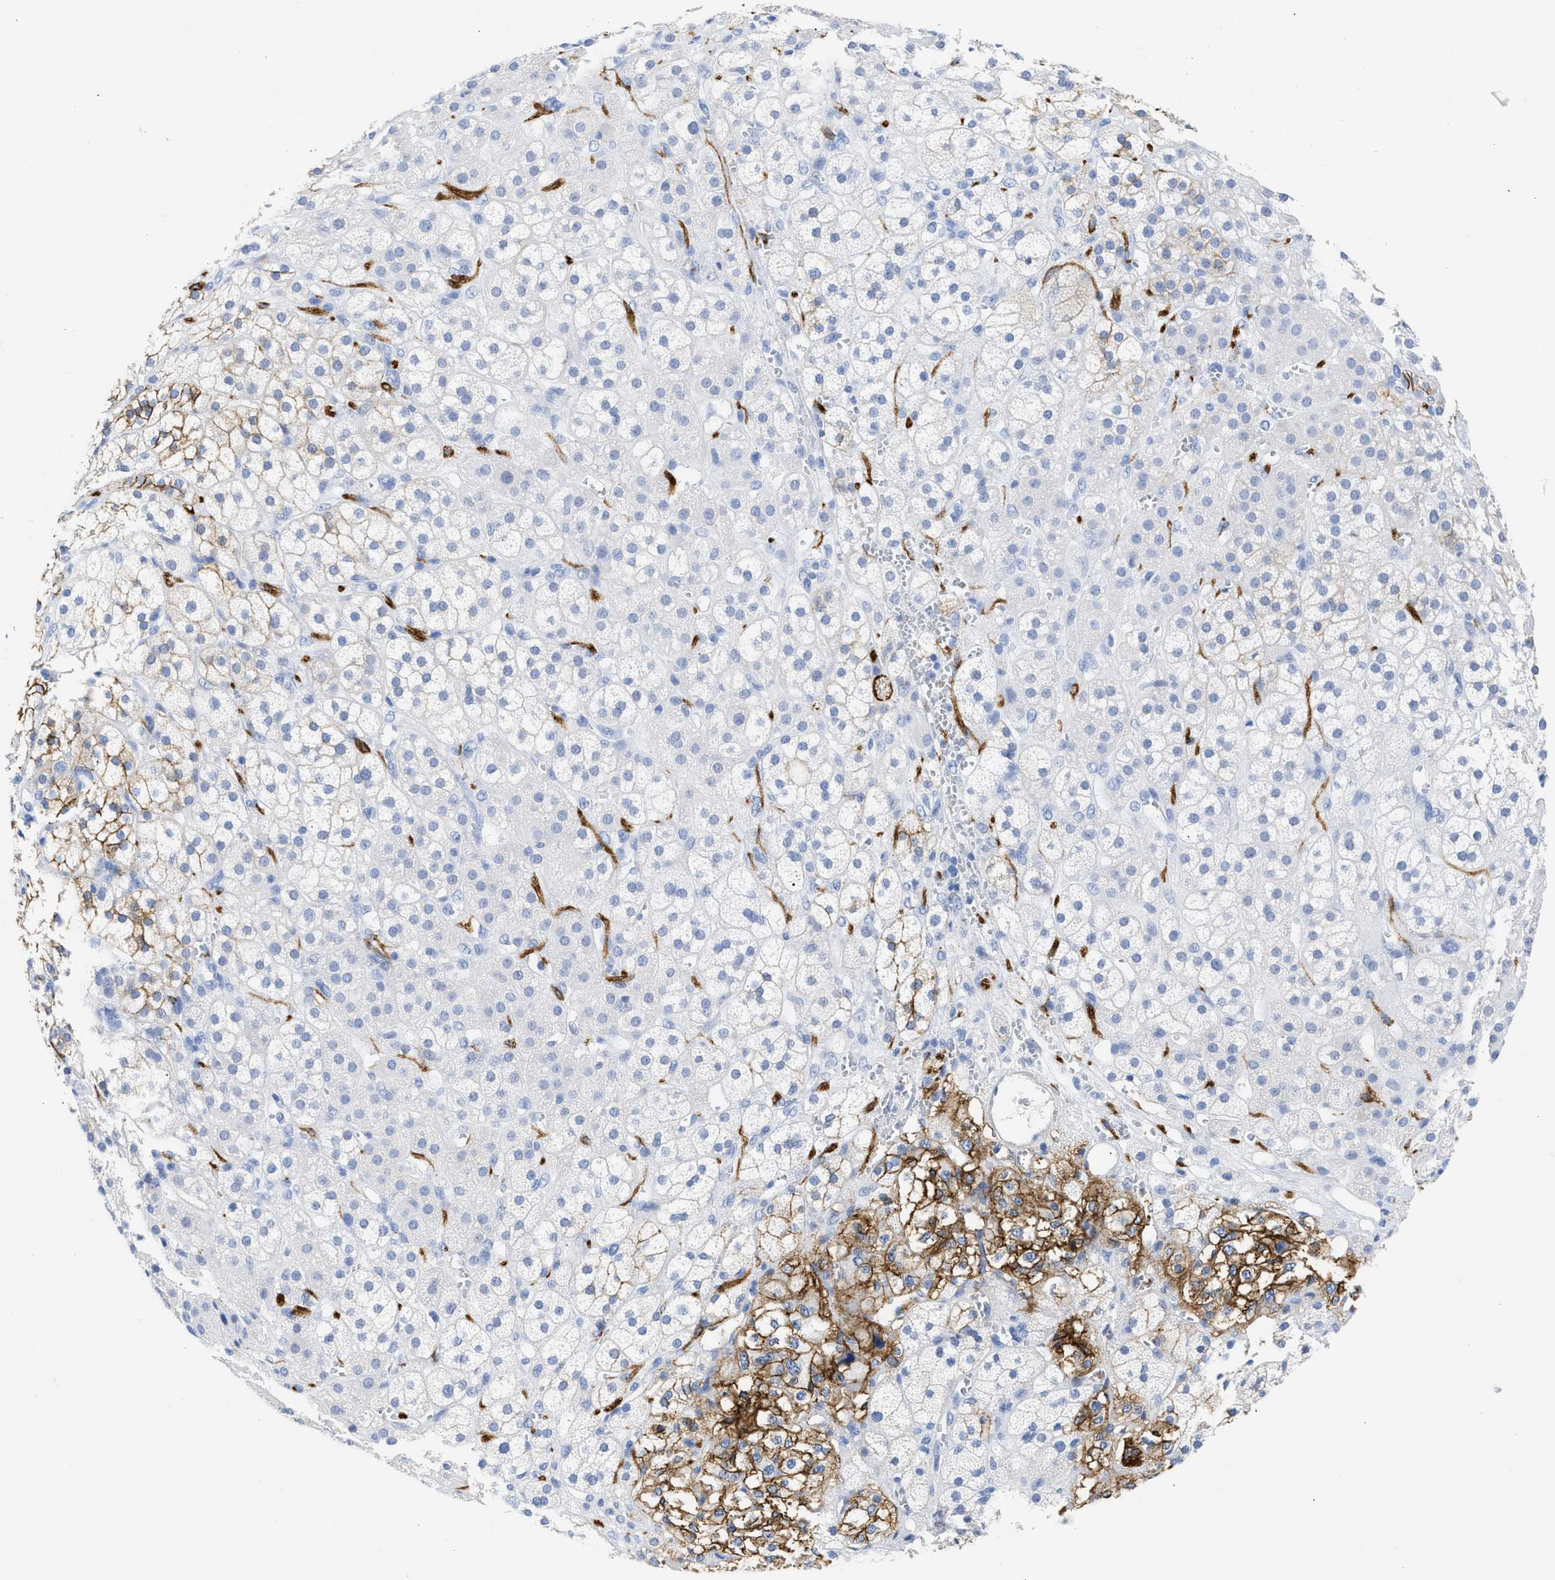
{"staining": {"intensity": "strong", "quantity": "<25%", "location": "cytoplasmic/membranous"}, "tissue": "adrenal gland", "cell_type": "Glandular cells", "image_type": "normal", "snomed": [{"axis": "morphology", "description": "Normal tissue, NOS"}, {"axis": "topography", "description": "Adrenal gland"}], "caption": "A micrograph of adrenal gland stained for a protein displays strong cytoplasmic/membranous brown staining in glandular cells.", "gene": "NCAM1", "patient": {"sex": "male", "age": 56}}